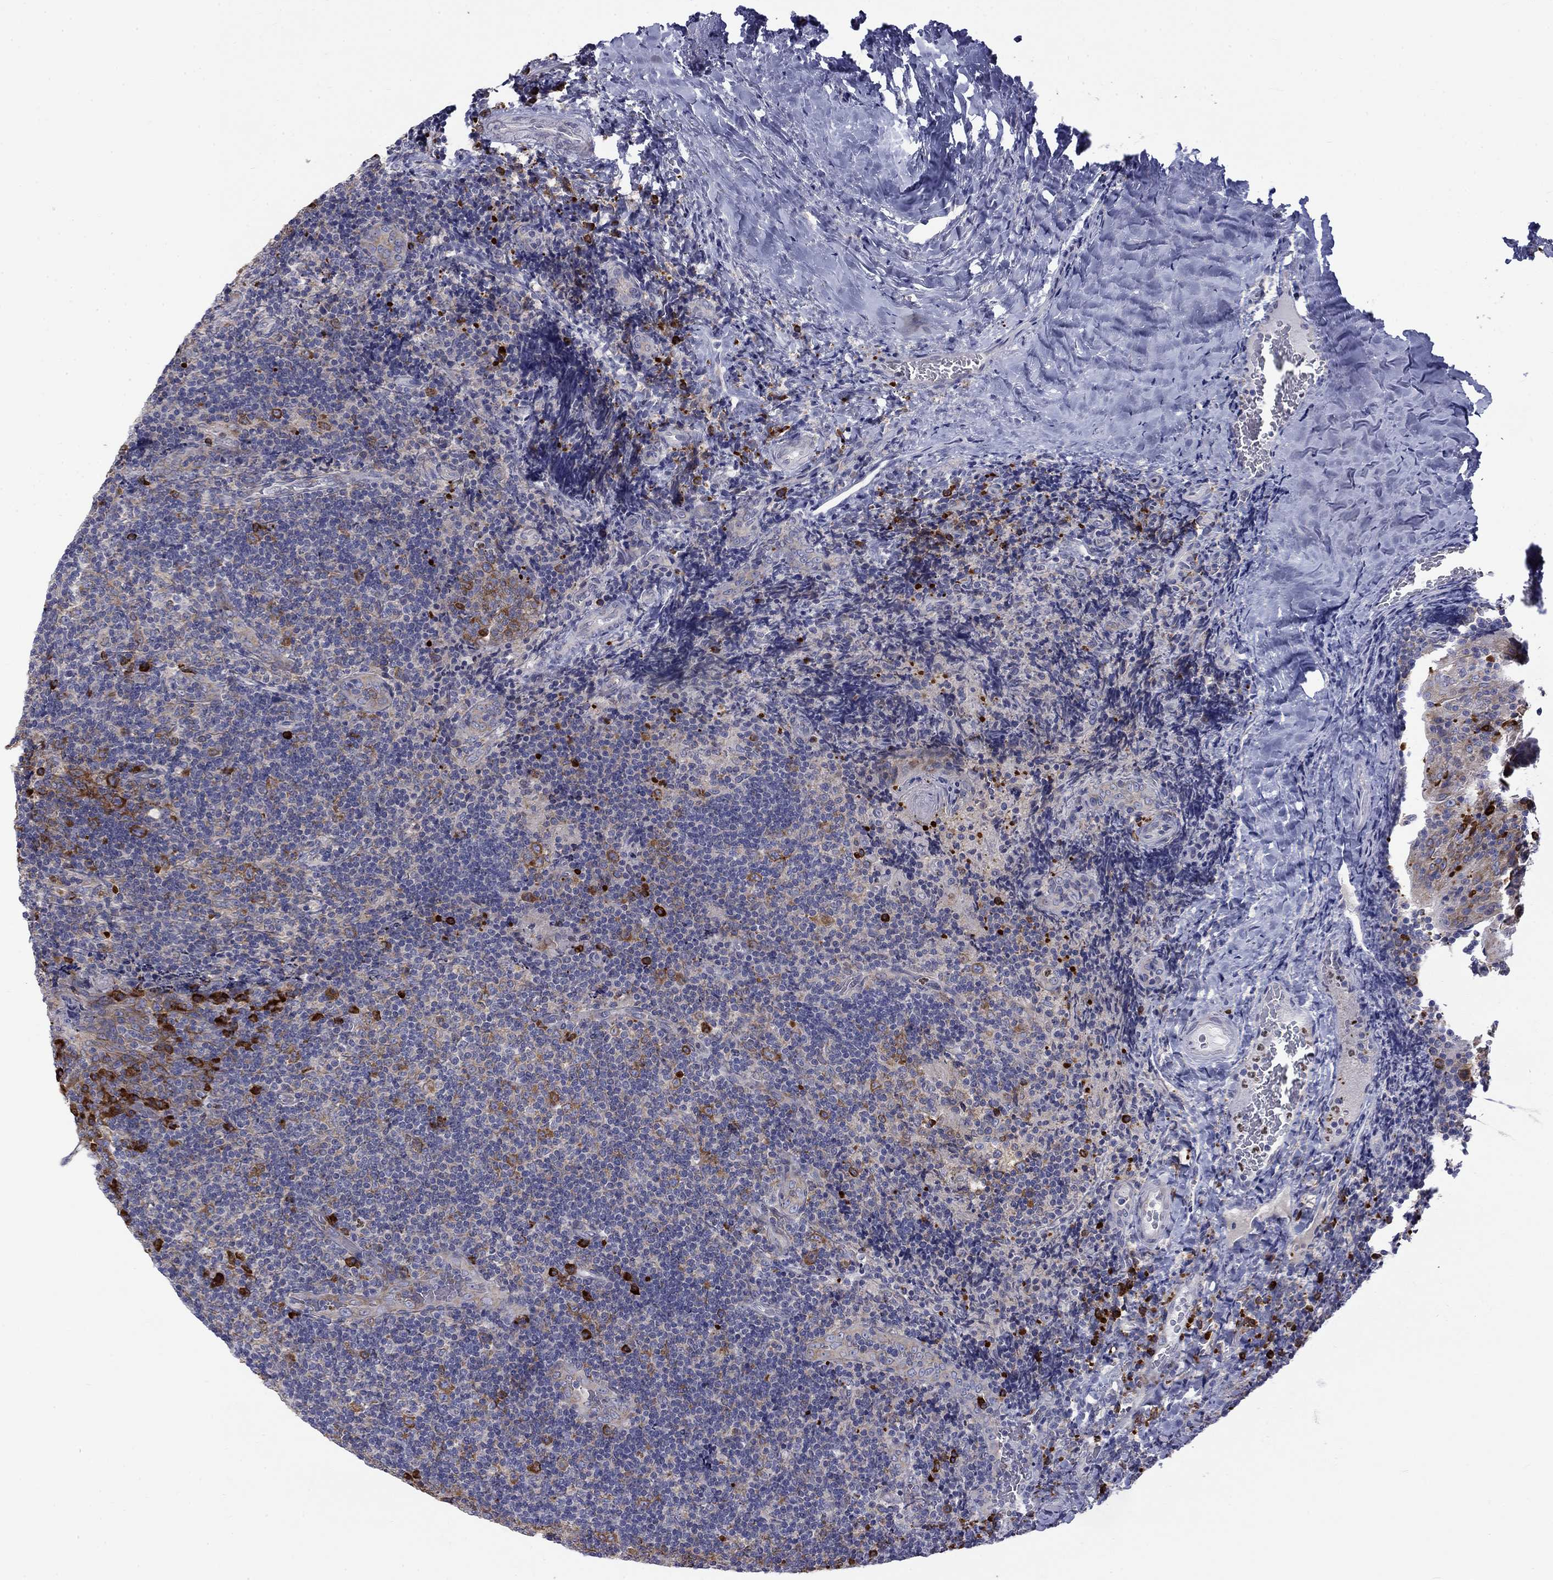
{"staining": {"intensity": "strong", "quantity": "<25%", "location": "cytoplasmic/membranous"}, "tissue": "tonsil", "cell_type": "Germinal center cells", "image_type": "normal", "snomed": [{"axis": "morphology", "description": "Normal tissue, NOS"}, {"axis": "topography", "description": "Tonsil"}], "caption": "This photomicrograph reveals IHC staining of unremarkable human tonsil, with medium strong cytoplasmic/membranous expression in approximately <25% of germinal center cells.", "gene": "PABPC4", "patient": {"sex": "male", "age": 17}}